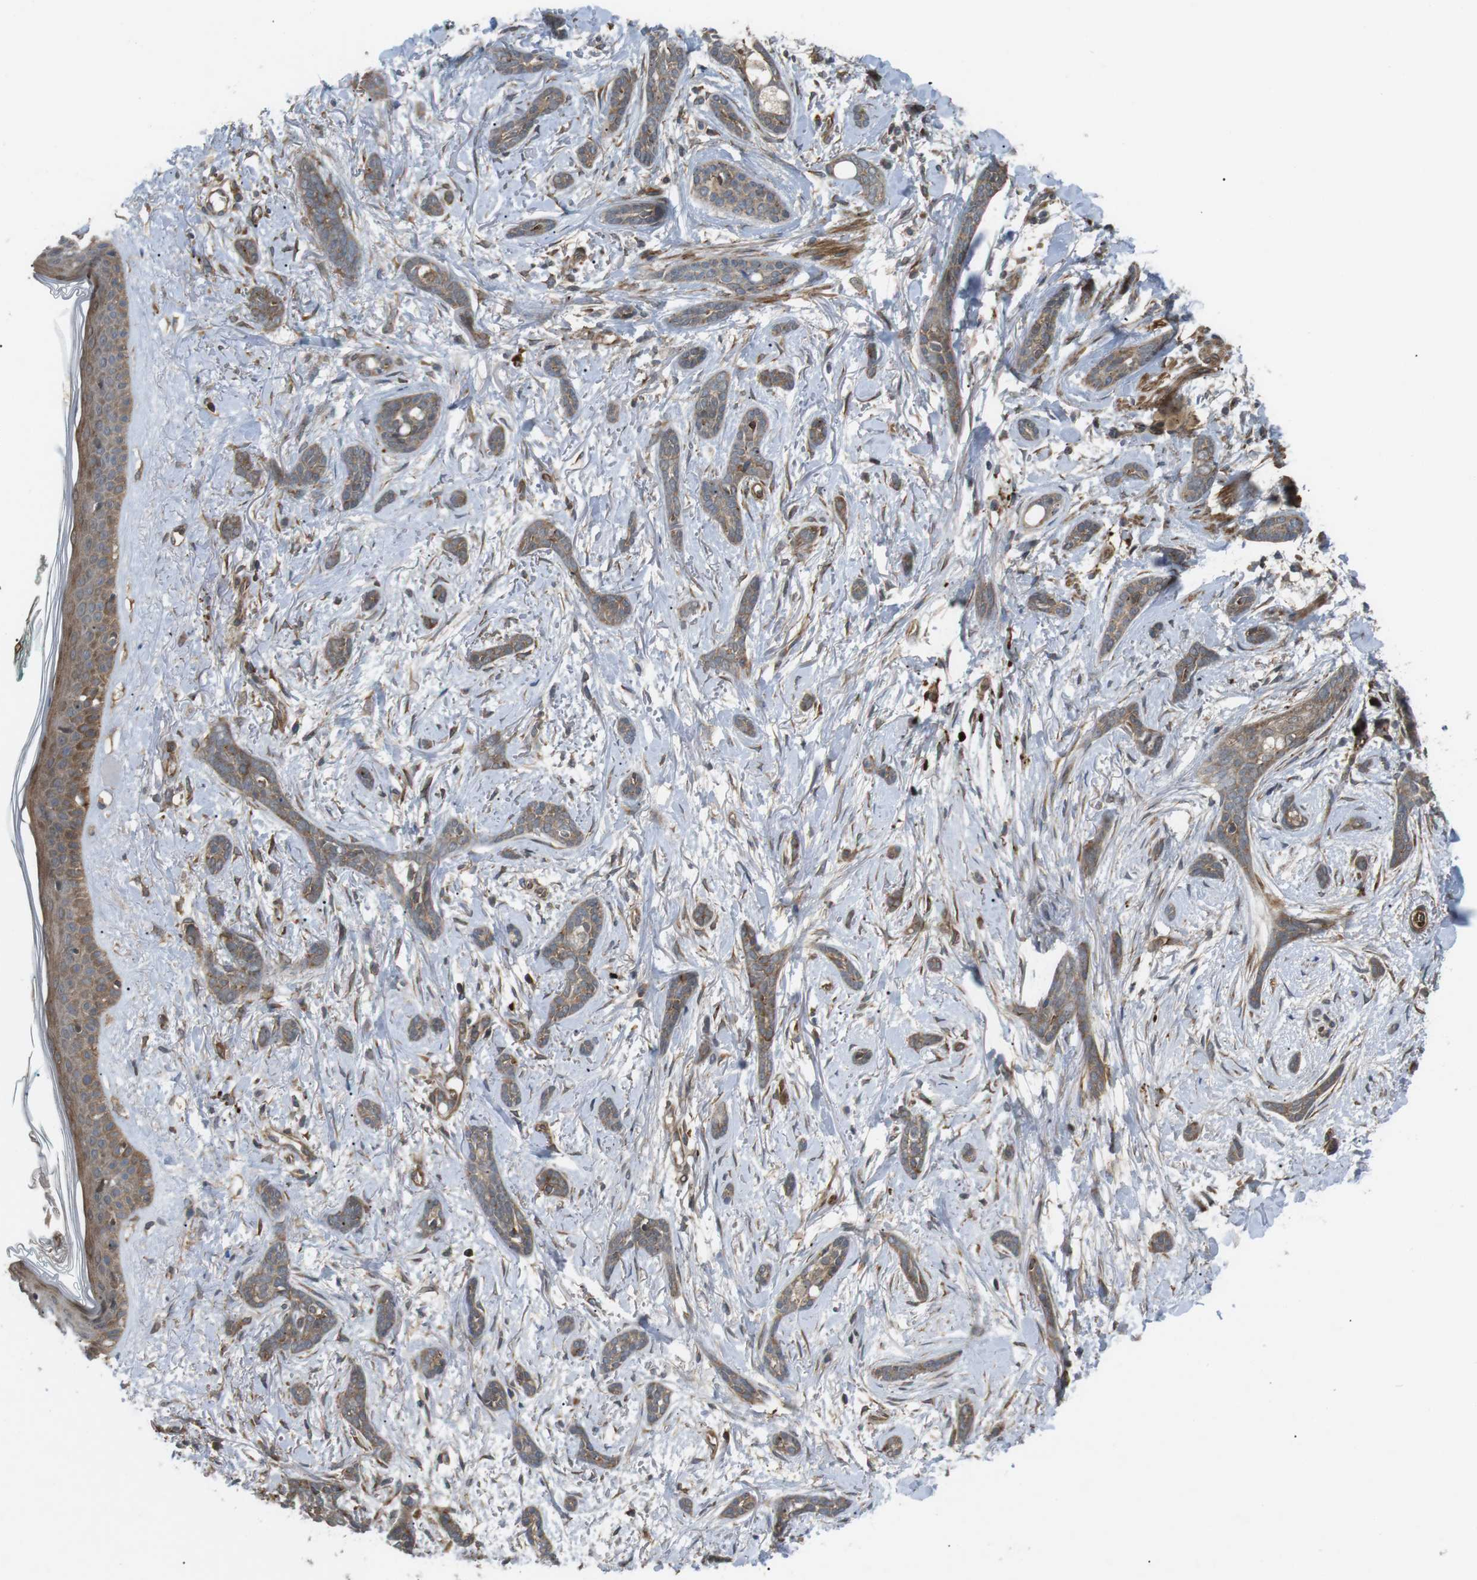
{"staining": {"intensity": "moderate", "quantity": ">75%", "location": "cytoplasmic/membranous"}, "tissue": "skin cancer", "cell_type": "Tumor cells", "image_type": "cancer", "snomed": [{"axis": "morphology", "description": "Basal cell carcinoma"}, {"axis": "morphology", "description": "Adnexal tumor, benign"}, {"axis": "topography", "description": "Skin"}], "caption": "The histopathology image shows staining of skin benign adnexal tumor, revealing moderate cytoplasmic/membranous protein staining (brown color) within tumor cells.", "gene": "KANK2", "patient": {"sex": "female", "age": 42}}